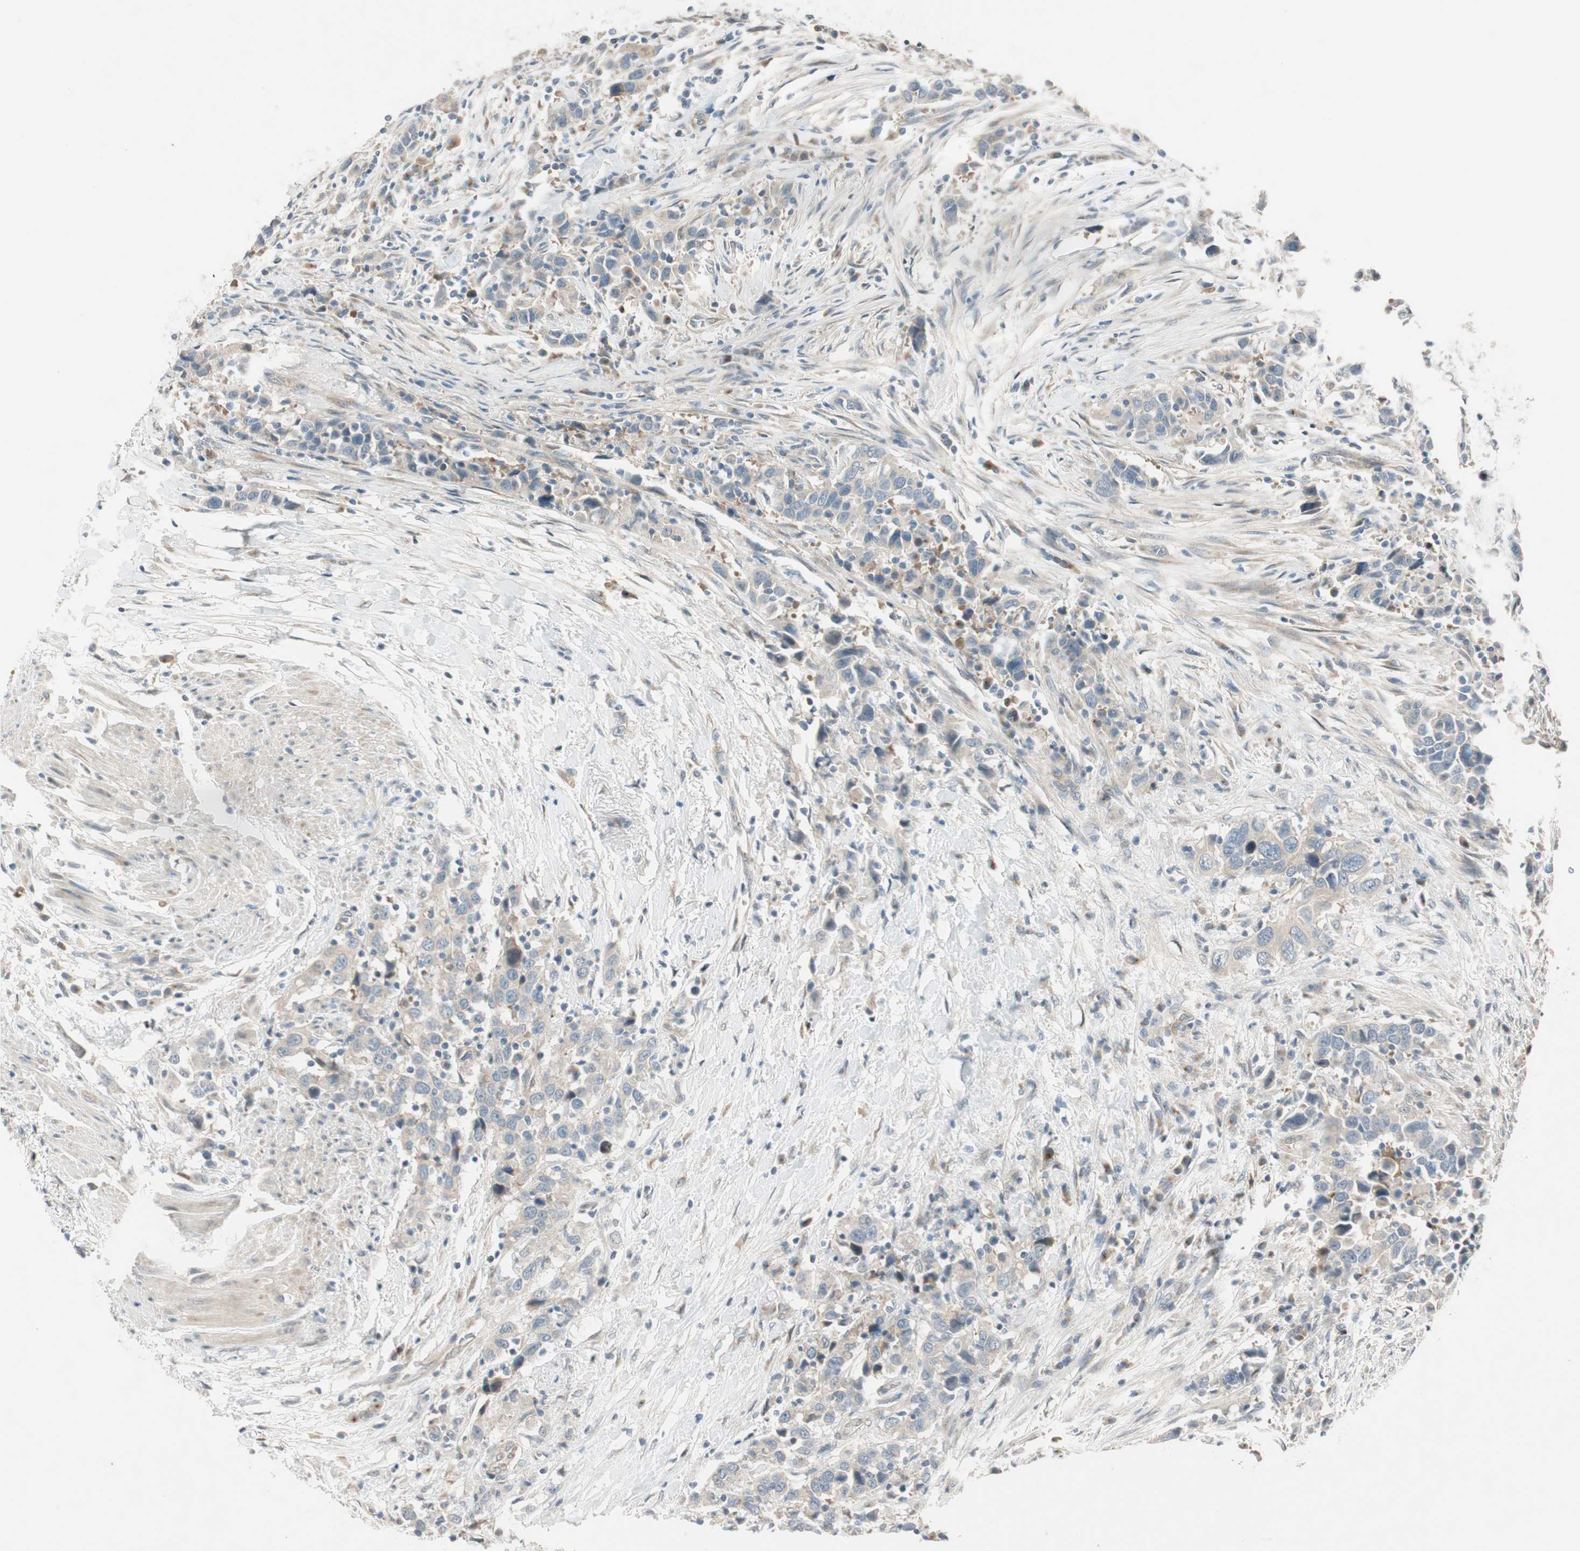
{"staining": {"intensity": "negative", "quantity": "none", "location": "none"}, "tissue": "urothelial cancer", "cell_type": "Tumor cells", "image_type": "cancer", "snomed": [{"axis": "morphology", "description": "Urothelial carcinoma, High grade"}, {"axis": "topography", "description": "Urinary bladder"}], "caption": "Tumor cells show no significant protein expression in urothelial cancer.", "gene": "CGRRF1", "patient": {"sex": "male", "age": 61}}